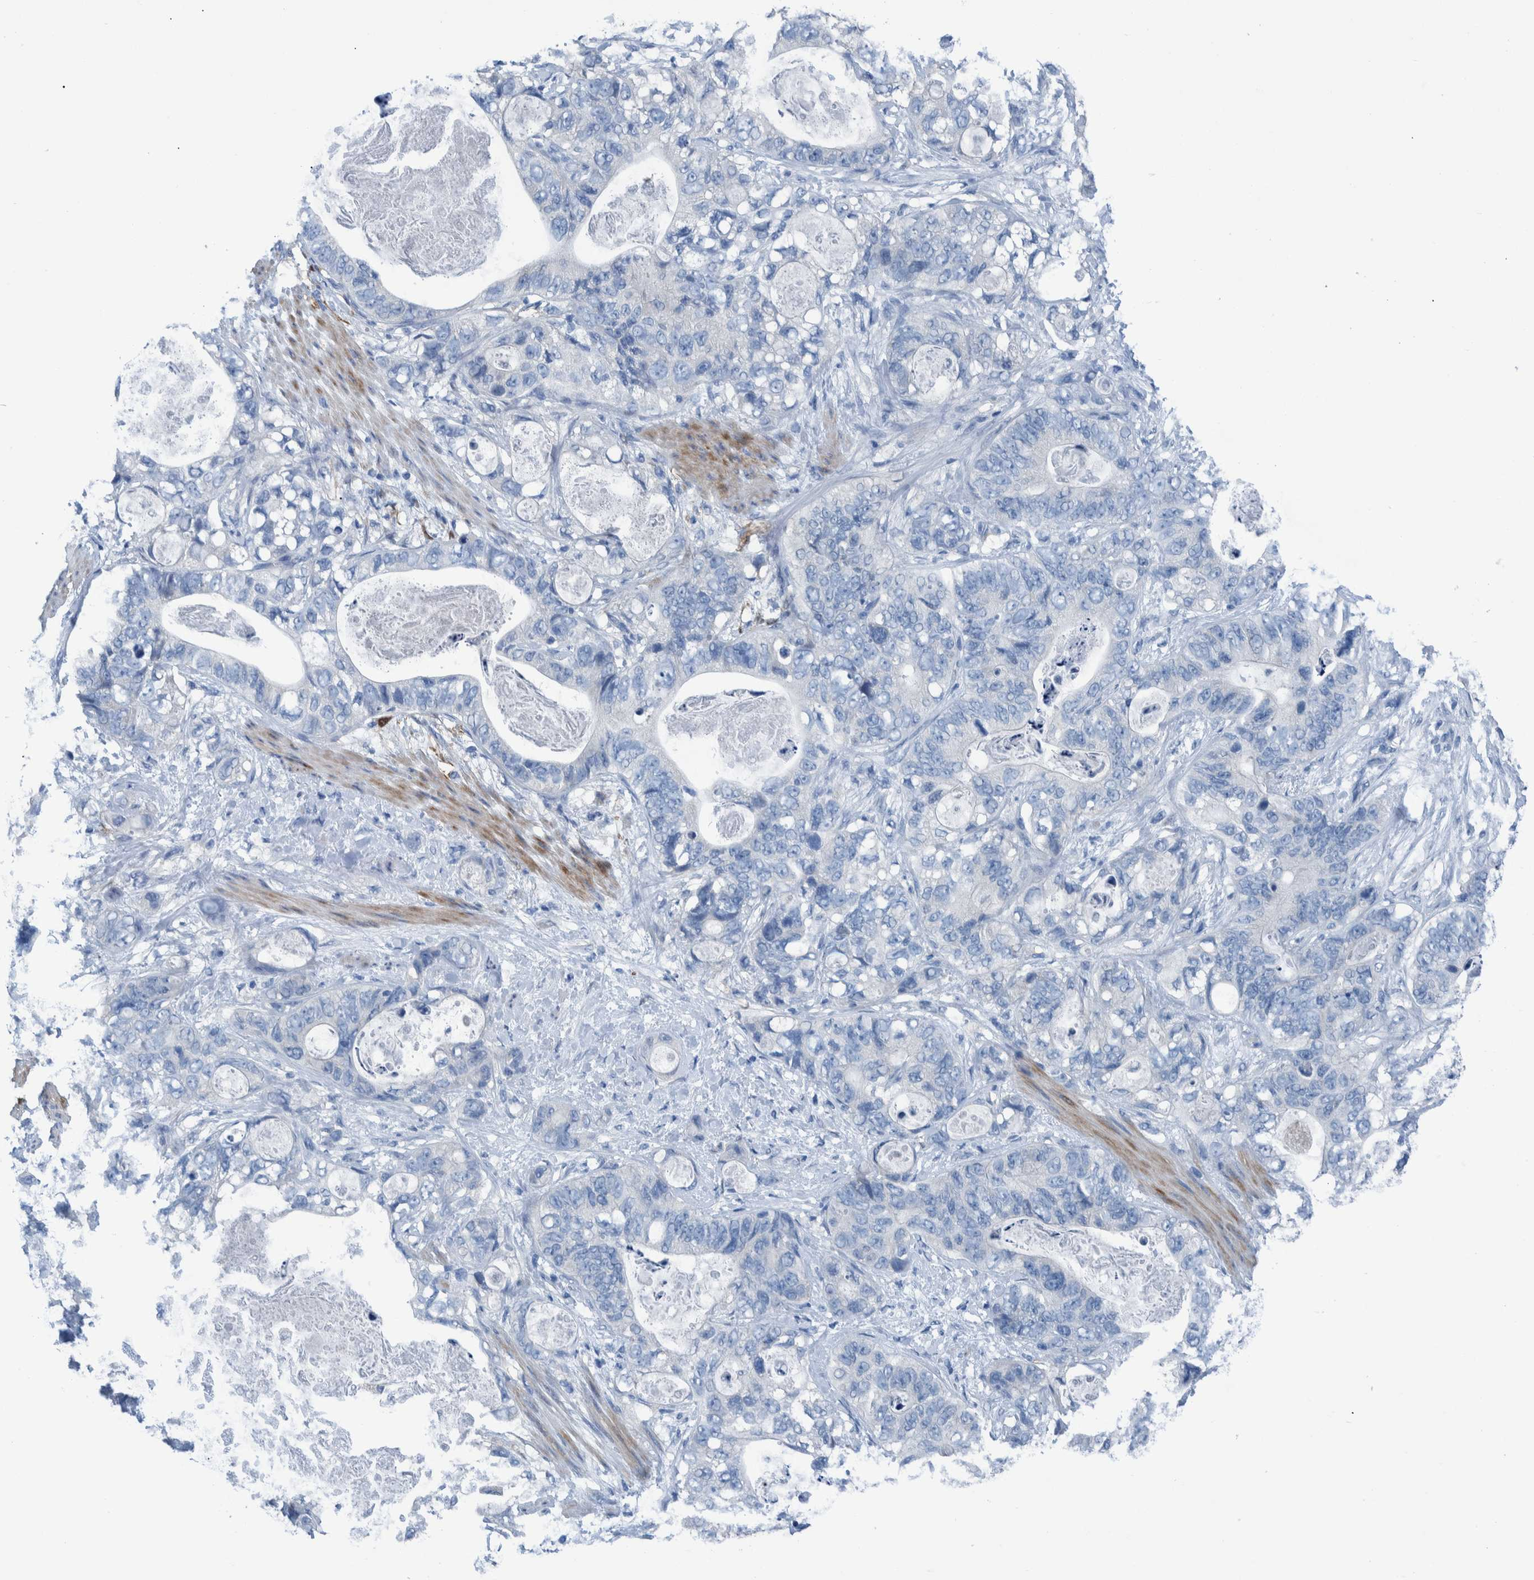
{"staining": {"intensity": "negative", "quantity": "none", "location": "none"}, "tissue": "stomach cancer", "cell_type": "Tumor cells", "image_type": "cancer", "snomed": [{"axis": "morphology", "description": "Normal tissue, NOS"}, {"axis": "morphology", "description": "Adenocarcinoma, NOS"}, {"axis": "topography", "description": "Stomach"}], "caption": "A histopathology image of adenocarcinoma (stomach) stained for a protein demonstrates no brown staining in tumor cells. (IHC, brightfield microscopy, high magnification).", "gene": "IDO1", "patient": {"sex": "female", "age": 89}}